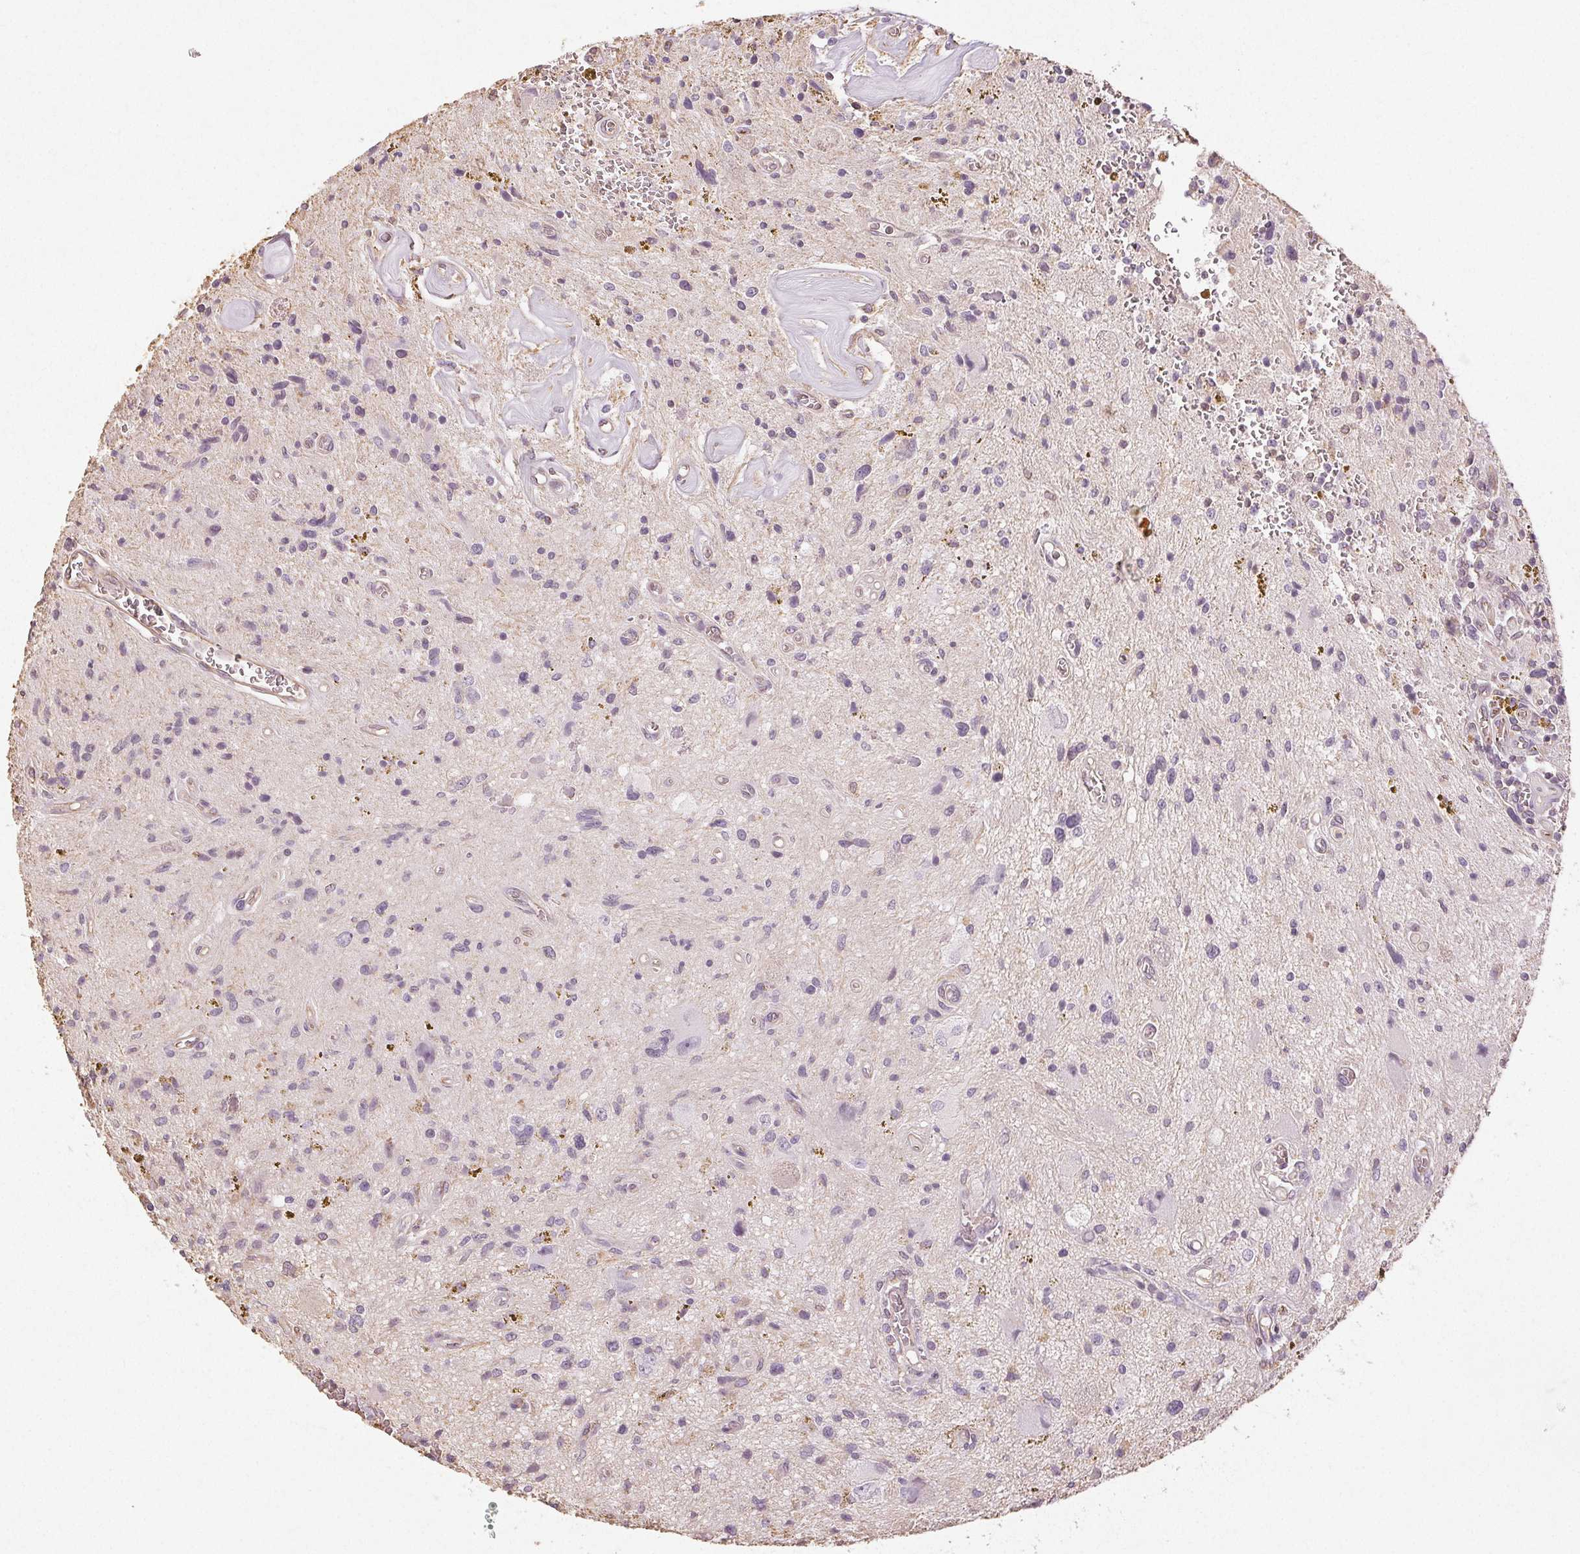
{"staining": {"intensity": "negative", "quantity": "none", "location": "none"}, "tissue": "glioma", "cell_type": "Tumor cells", "image_type": "cancer", "snomed": [{"axis": "morphology", "description": "Glioma, malignant, Low grade"}, {"axis": "topography", "description": "Cerebellum"}], "caption": "Human malignant glioma (low-grade) stained for a protein using IHC demonstrates no staining in tumor cells.", "gene": "COL7A1", "patient": {"sex": "female", "age": 14}}